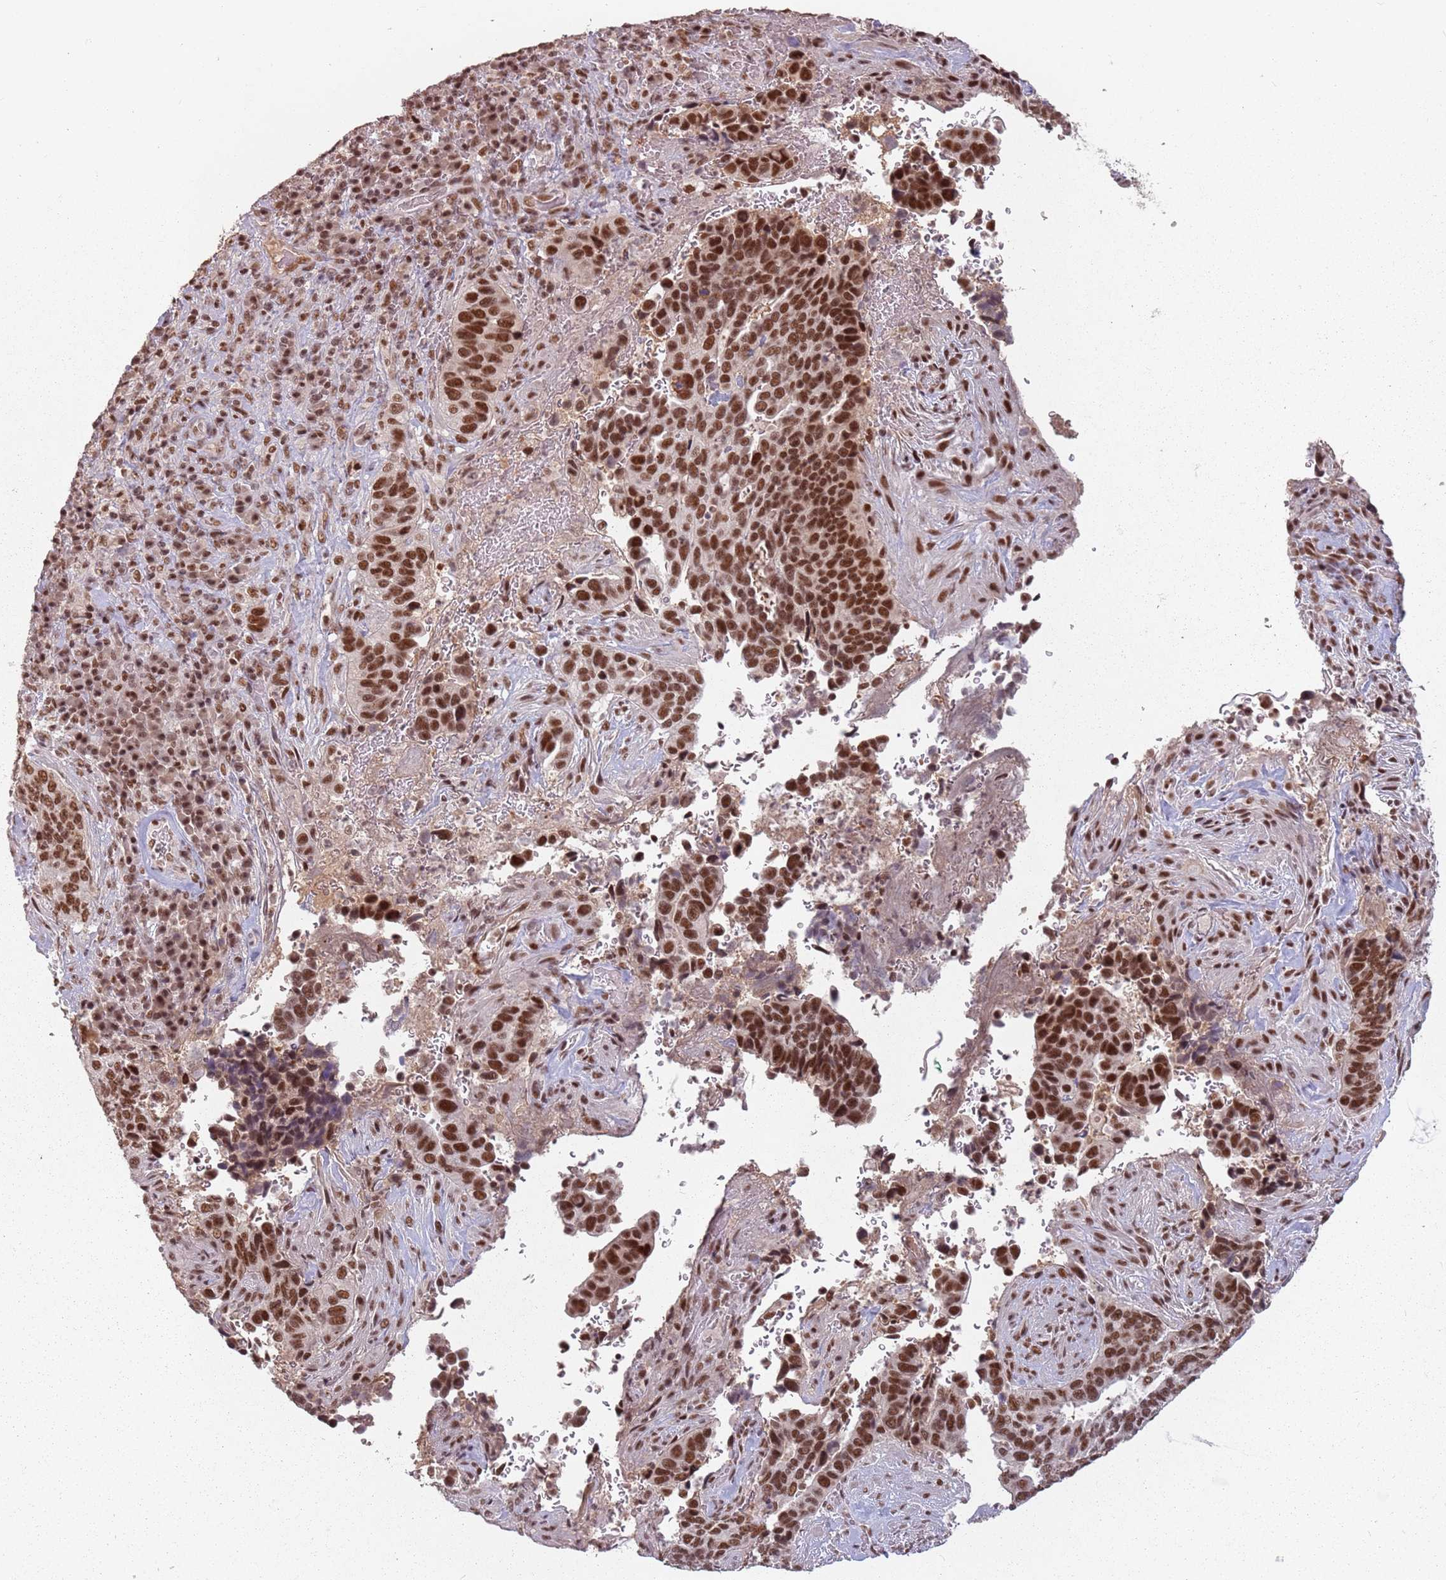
{"staining": {"intensity": "moderate", "quantity": ">75%", "location": "nuclear"}, "tissue": "cervical cancer", "cell_type": "Tumor cells", "image_type": "cancer", "snomed": [{"axis": "morphology", "description": "Squamous cell carcinoma, NOS"}, {"axis": "topography", "description": "Cervix"}], "caption": "Protein analysis of cervical squamous cell carcinoma tissue shows moderate nuclear expression in about >75% of tumor cells.", "gene": "NCBP1", "patient": {"sex": "female", "age": 38}}